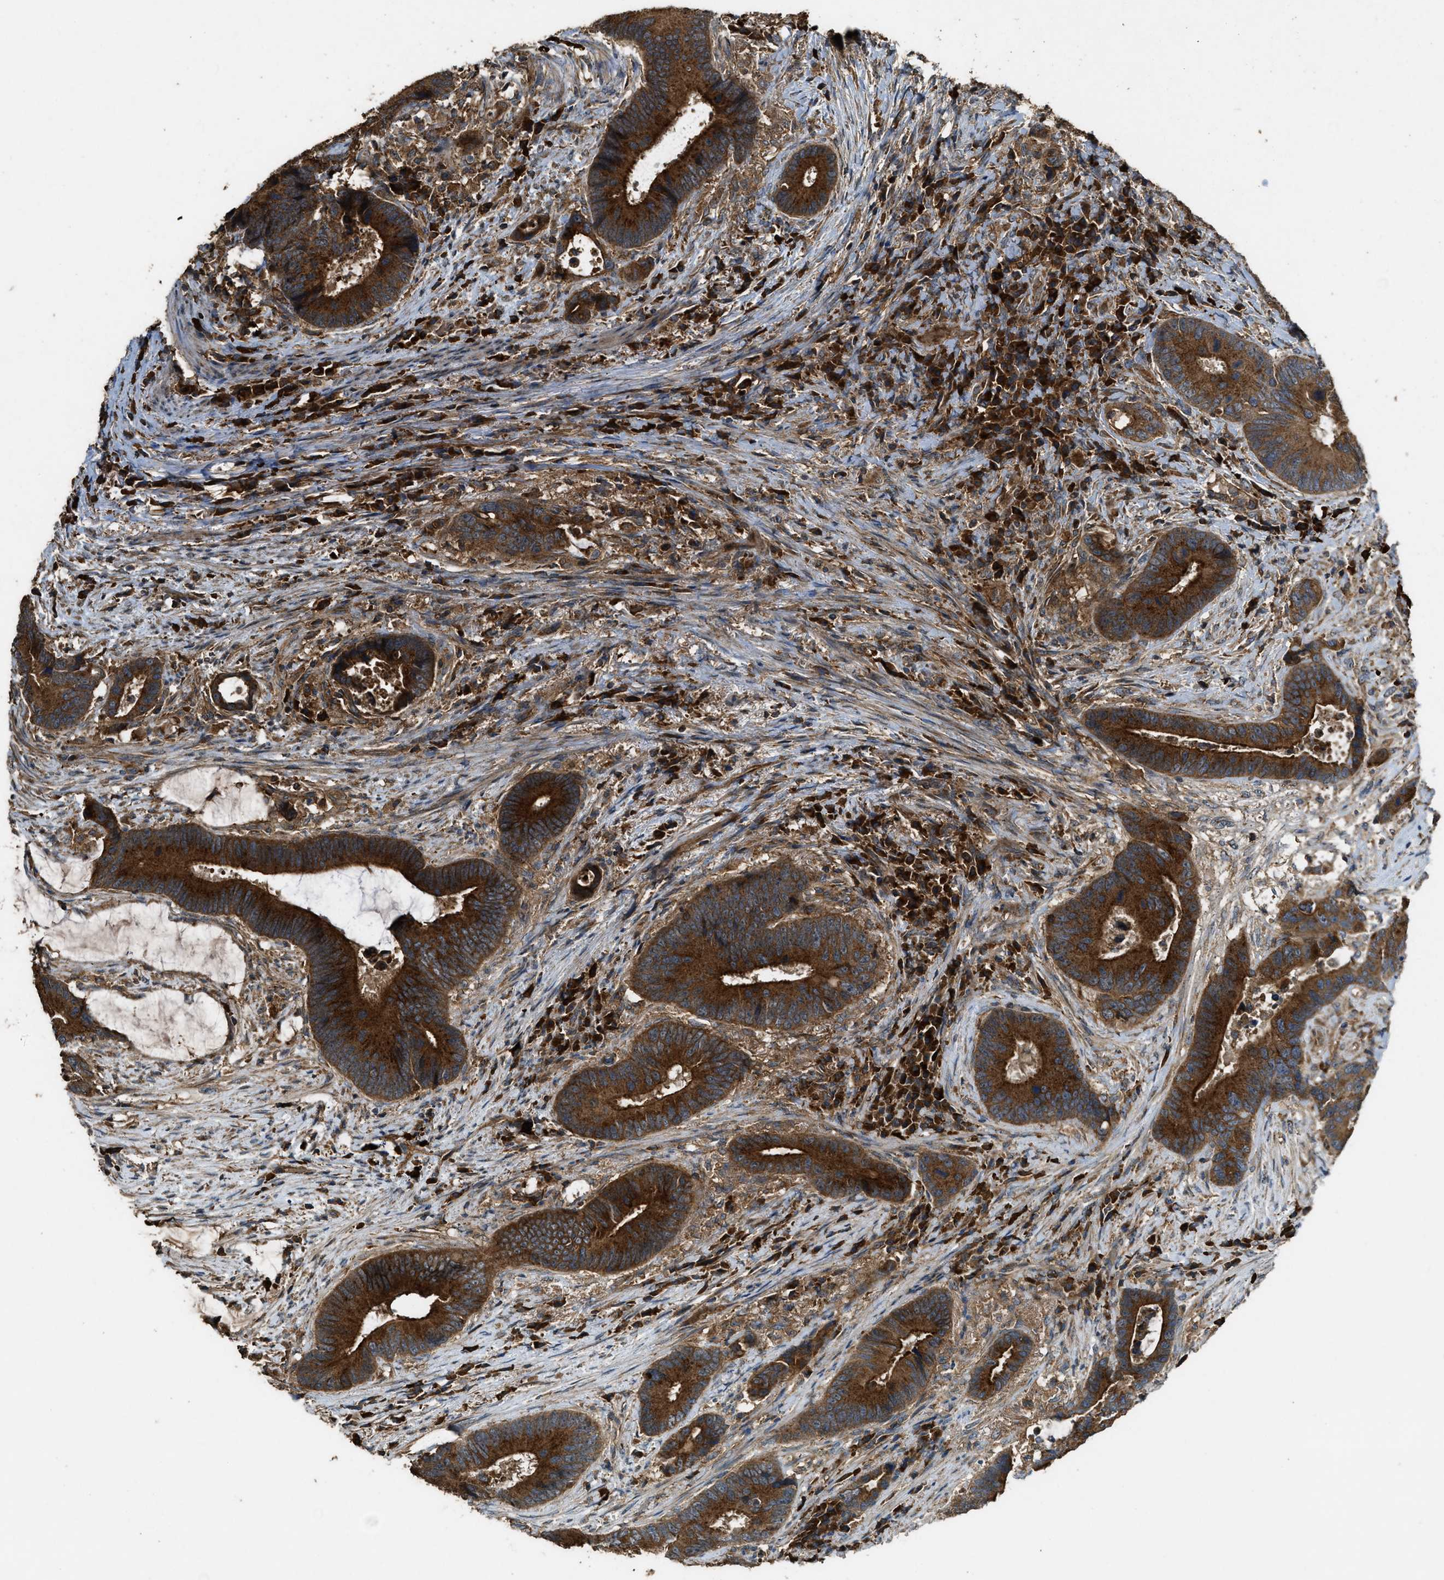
{"staining": {"intensity": "strong", "quantity": ">75%", "location": "cytoplasmic/membranous"}, "tissue": "colorectal cancer", "cell_type": "Tumor cells", "image_type": "cancer", "snomed": [{"axis": "morphology", "description": "Adenocarcinoma, NOS"}, {"axis": "topography", "description": "Rectum"}], "caption": "Protein staining of colorectal cancer (adenocarcinoma) tissue exhibits strong cytoplasmic/membranous staining in about >75% of tumor cells. (Brightfield microscopy of DAB IHC at high magnification).", "gene": "MAP3K8", "patient": {"sex": "female", "age": 89}}